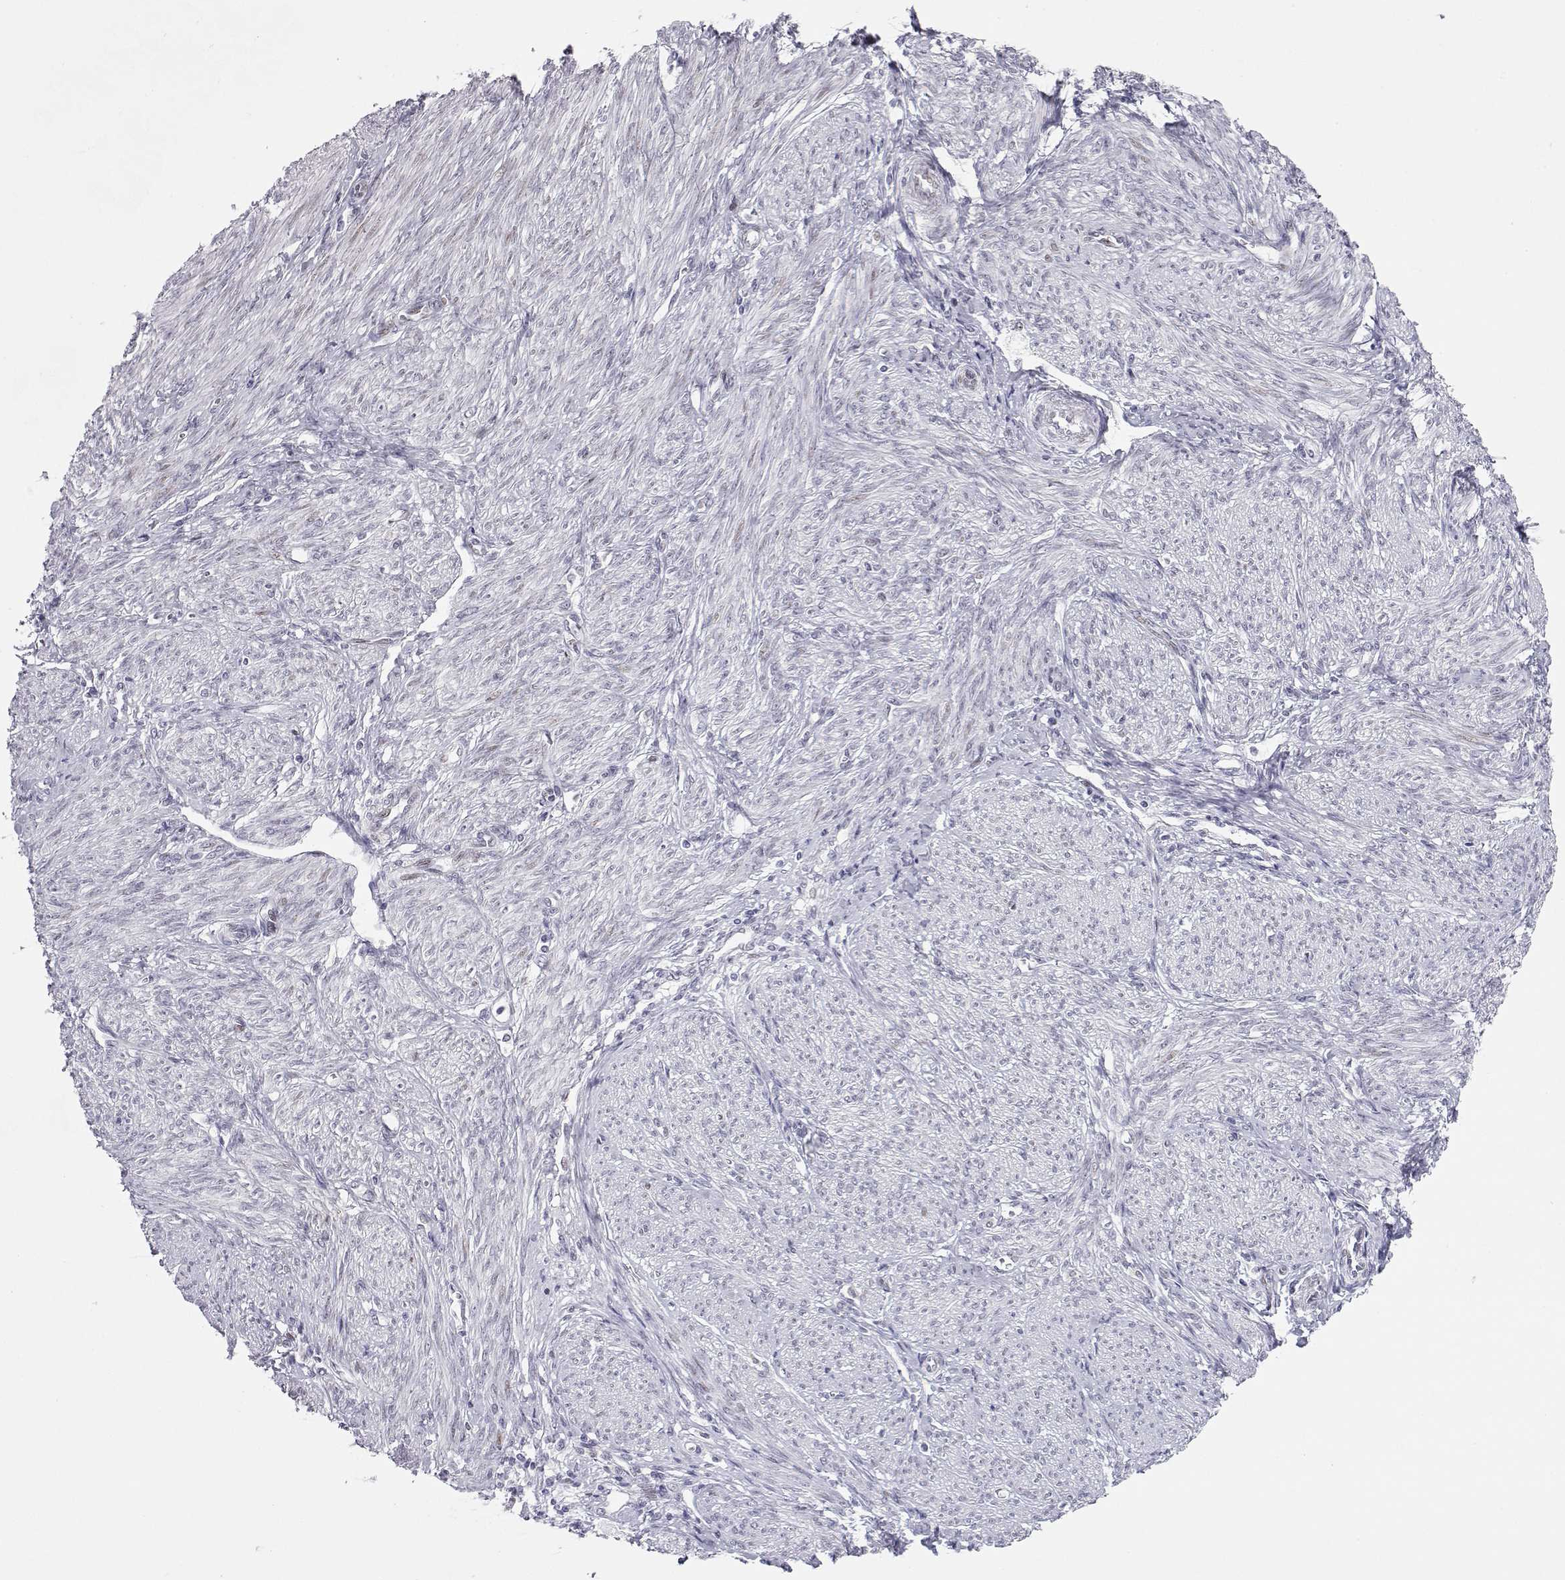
{"staining": {"intensity": "weak", "quantity": "<25%", "location": "nuclear"}, "tissue": "endometrial cancer", "cell_type": "Tumor cells", "image_type": "cancer", "snomed": [{"axis": "morphology", "description": "Adenocarcinoma, NOS"}, {"axis": "topography", "description": "Endometrium"}], "caption": "A photomicrograph of adenocarcinoma (endometrial) stained for a protein exhibits no brown staining in tumor cells.", "gene": "SIX6", "patient": {"sex": "female", "age": 68}}